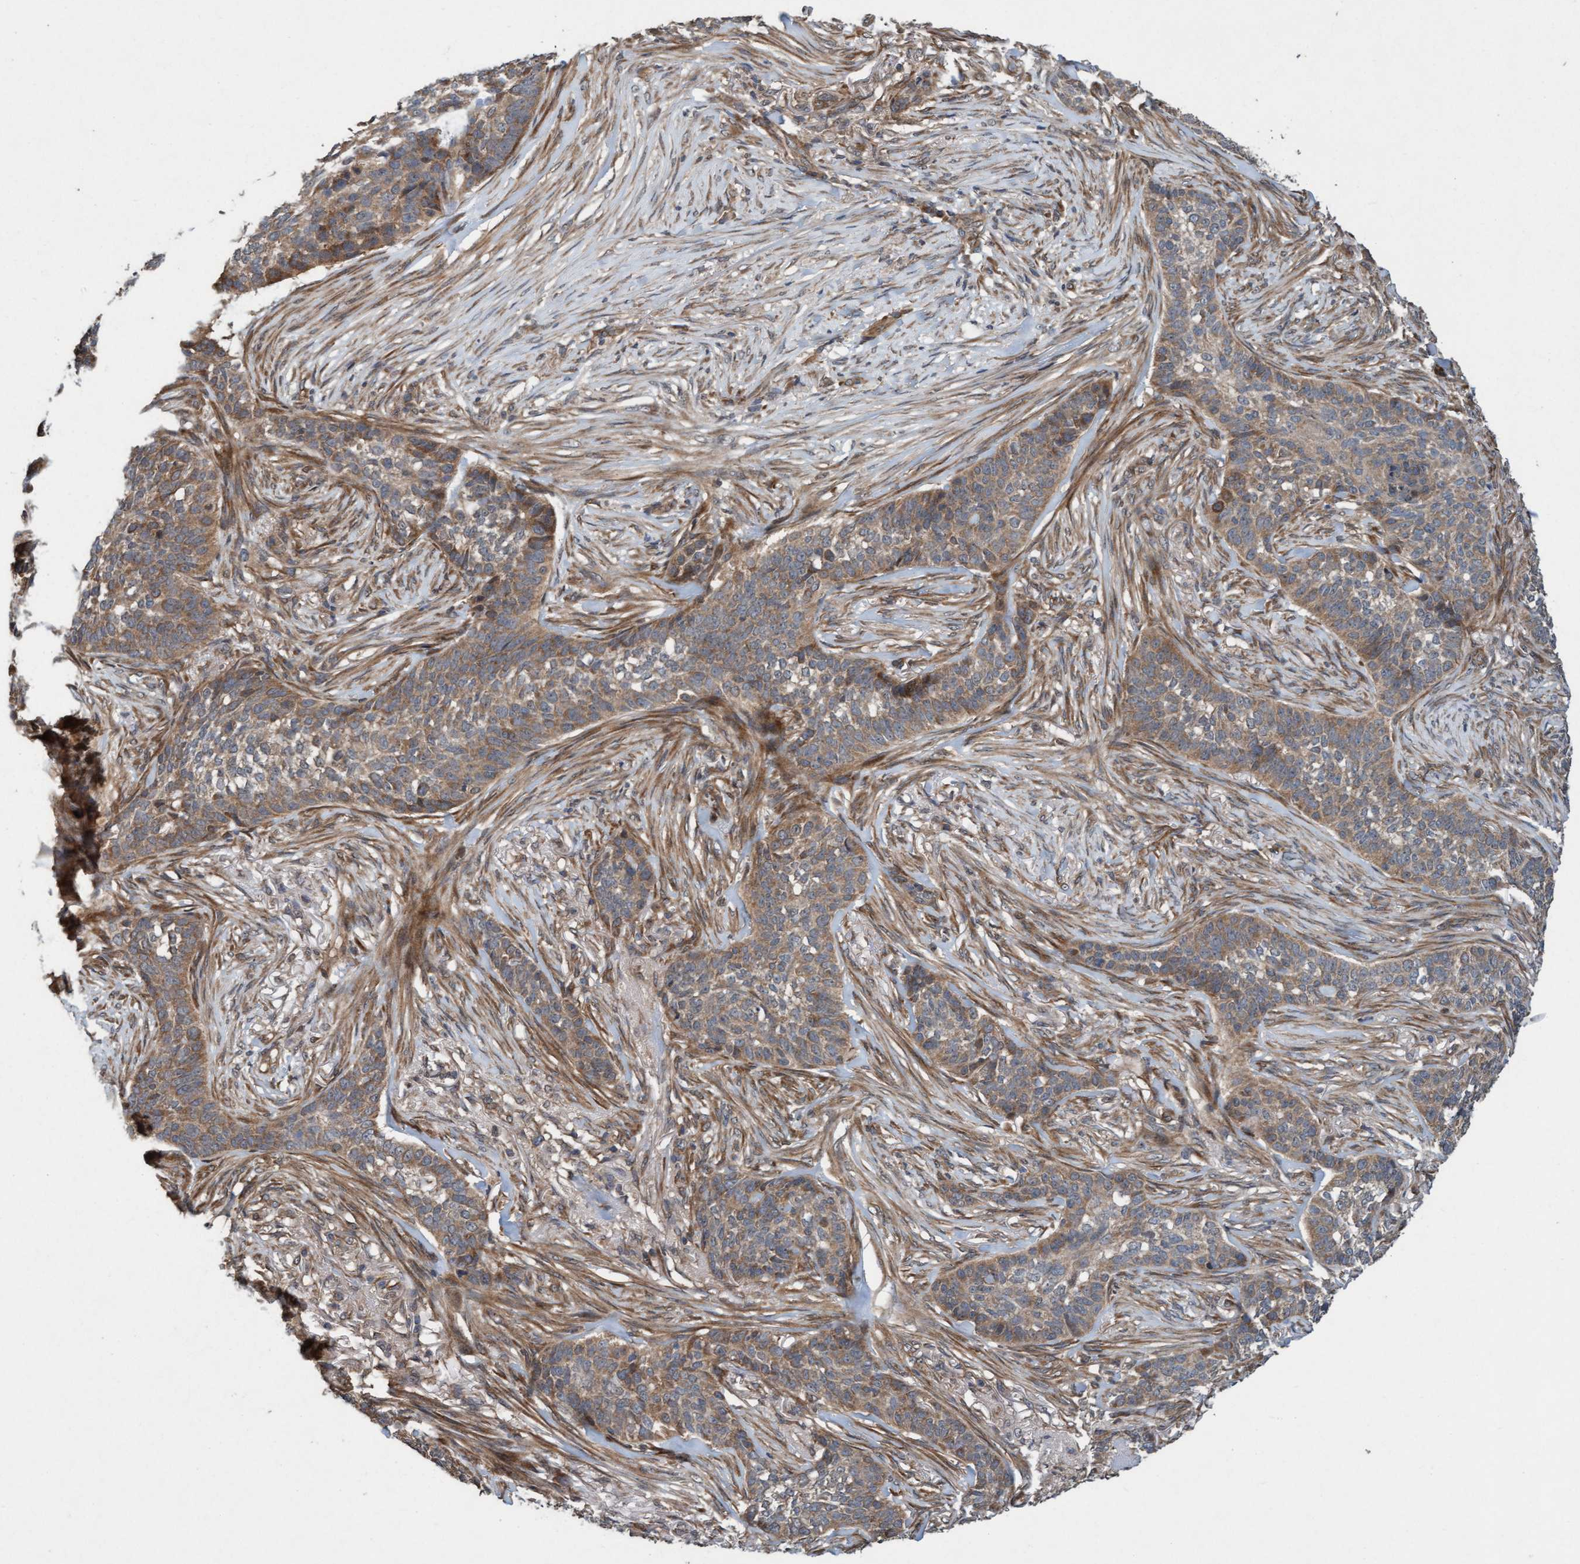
{"staining": {"intensity": "weak", "quantity": ">75%", "location": "cytoplasmic/membranous"}, "tissue": "skin cancer", "cell_type": "Tumor cells", "image_type": "cancer", "snomed": [{"axis": "morphology", "description": "Basal cell carcinoma"}, {"axis": "topography", "description": "Skin"}], "caption": "Basal cell carcinoma (skin) tissue shows weak cytoplasmic/membranous staining in approximately >75% of tumor cells", "gene": "MLXIP", "patient": {"sex": "male", "age": 85}}